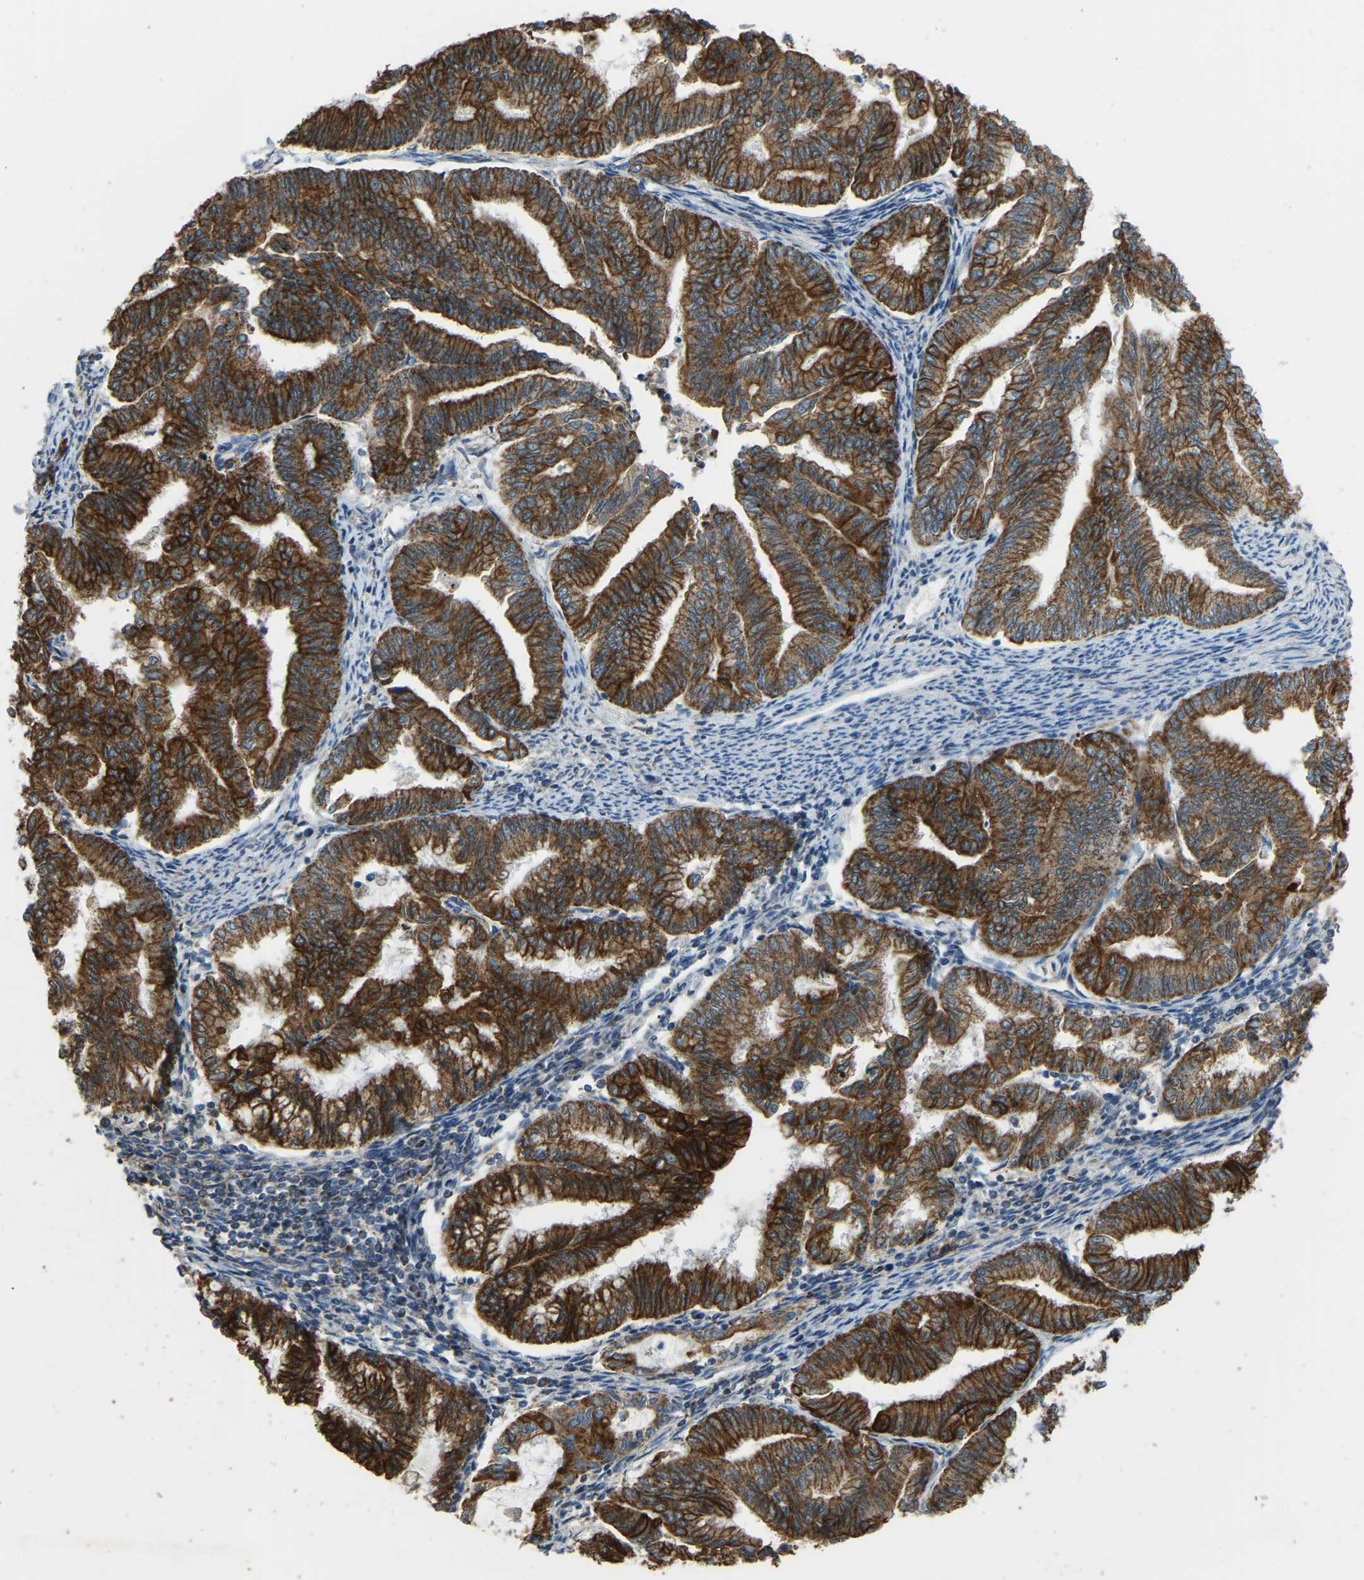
{"staining": {"intensity": "strong", "quantity": ">75%", "location": "cytoplasmic/membranous"}, "tissue": "endometrial cancer", "cell_type": "Tumor cells", "image_type": "cancer", "snomed": [{"axis": "morphology", "description": "Adenocarcinoma, NOS"}, {"axis": "topography", "description": "Endometrium"}], "caption": "This image displays immunohistochemistry (IHC) staining of endometrial cancer, with high strong cytoplasmic/membranous expression in approximately >75% of tumor cells.", "gene": "ZNF200", "patient": {"sex": "female", "age": 79}}